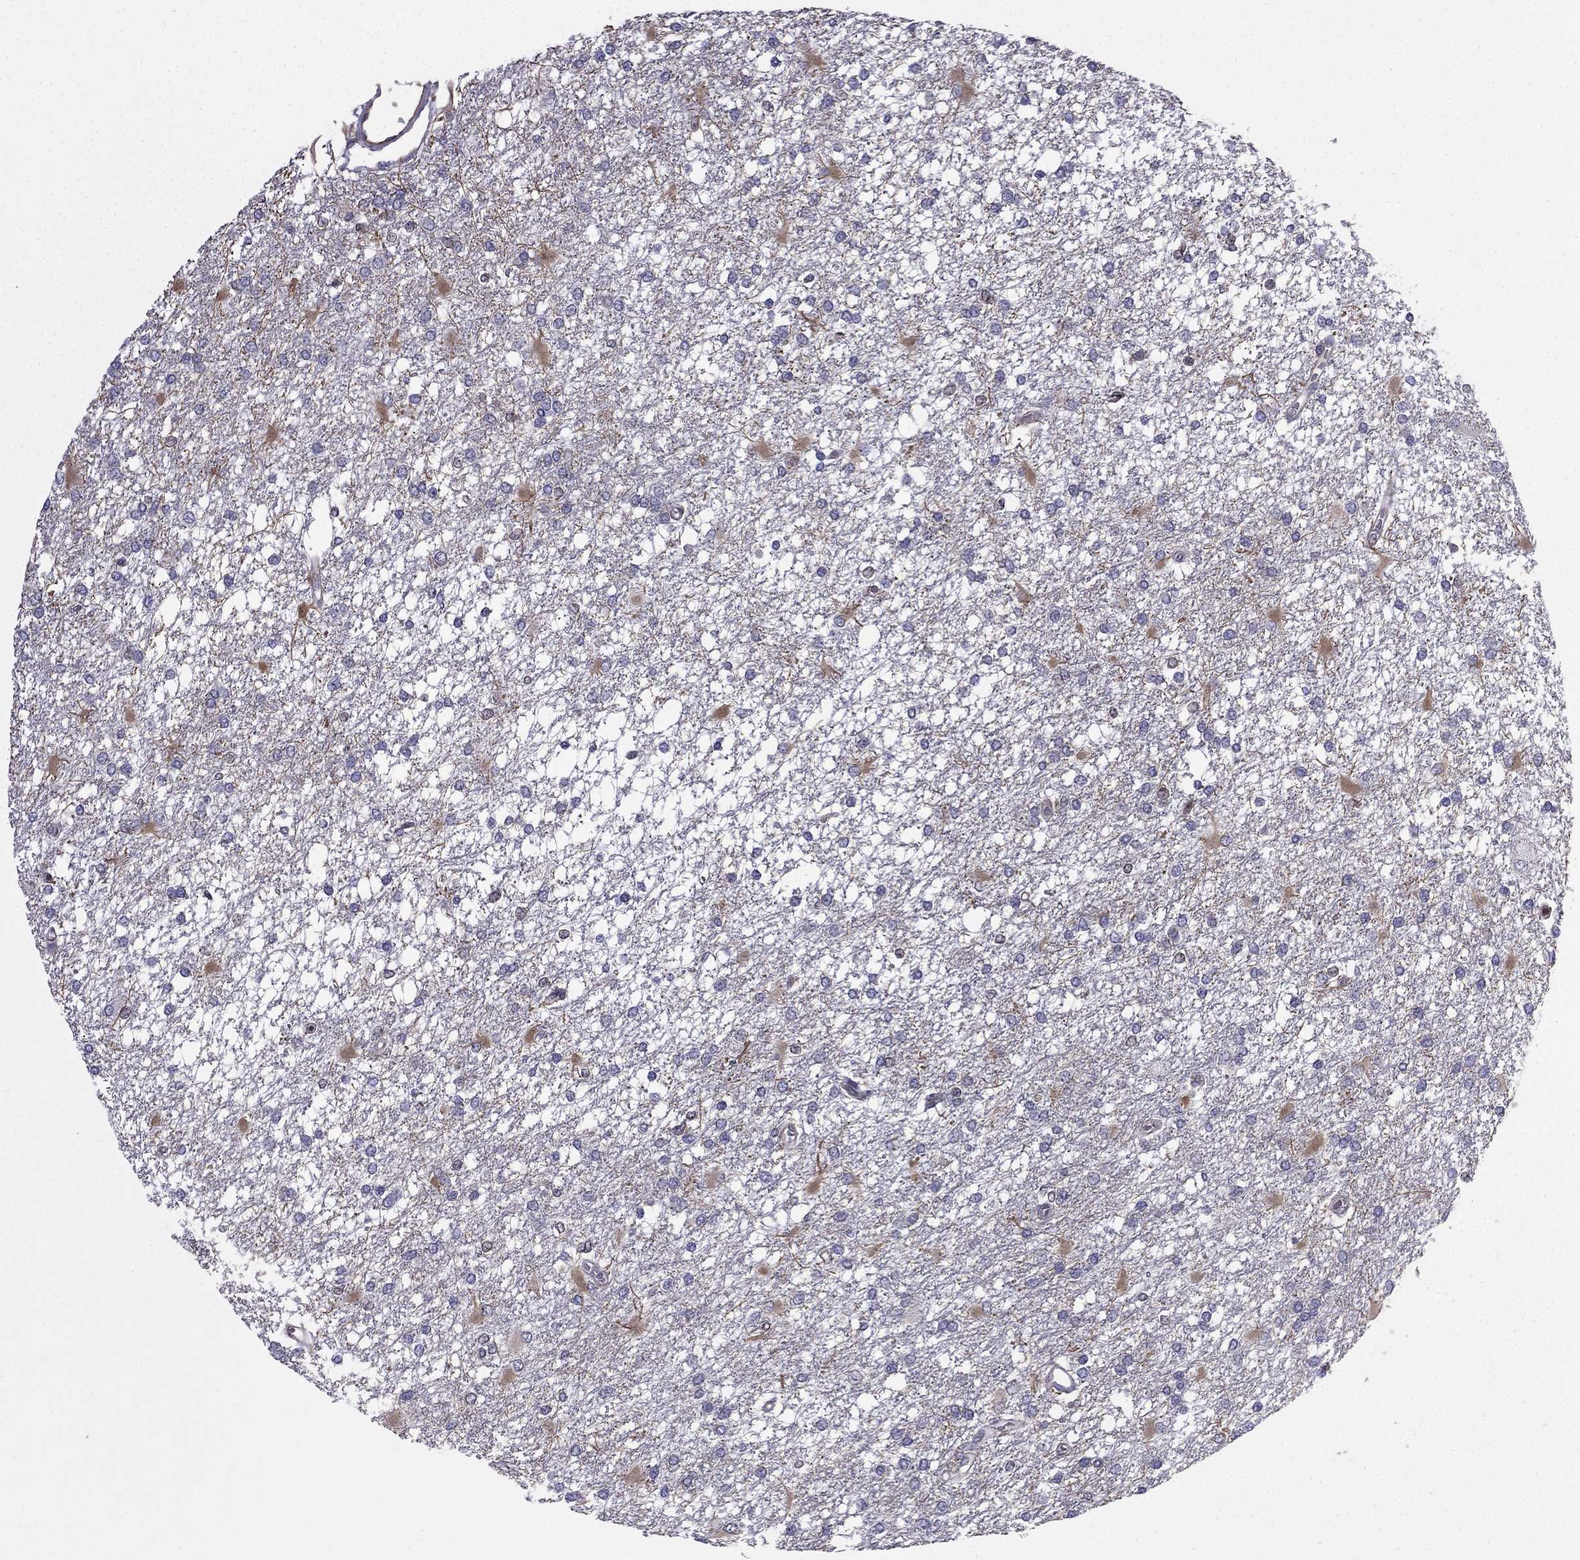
{"staining": {"intensity": "negative", "quantity": "none", "location": "none"}, "tissue": "glioma", "cell_type": "Tumor cells", "image_type": "cancer", "snomed": [{"axis": "morphology", "description": "Glioma, malignant, High grade"}, {"axis": "topography", "description": "Cerebral cortex"}], "caption": "Immunohistochemistry photomicrograph of neoplastic tissue: human malignant high-grade glioma stained with DAB (3,3'-diaminobenzidine) shows no significant protein positivity in tumor cells.", "gene": "CDC42BPA", "patient": {"sex": "male", "age": 79}}